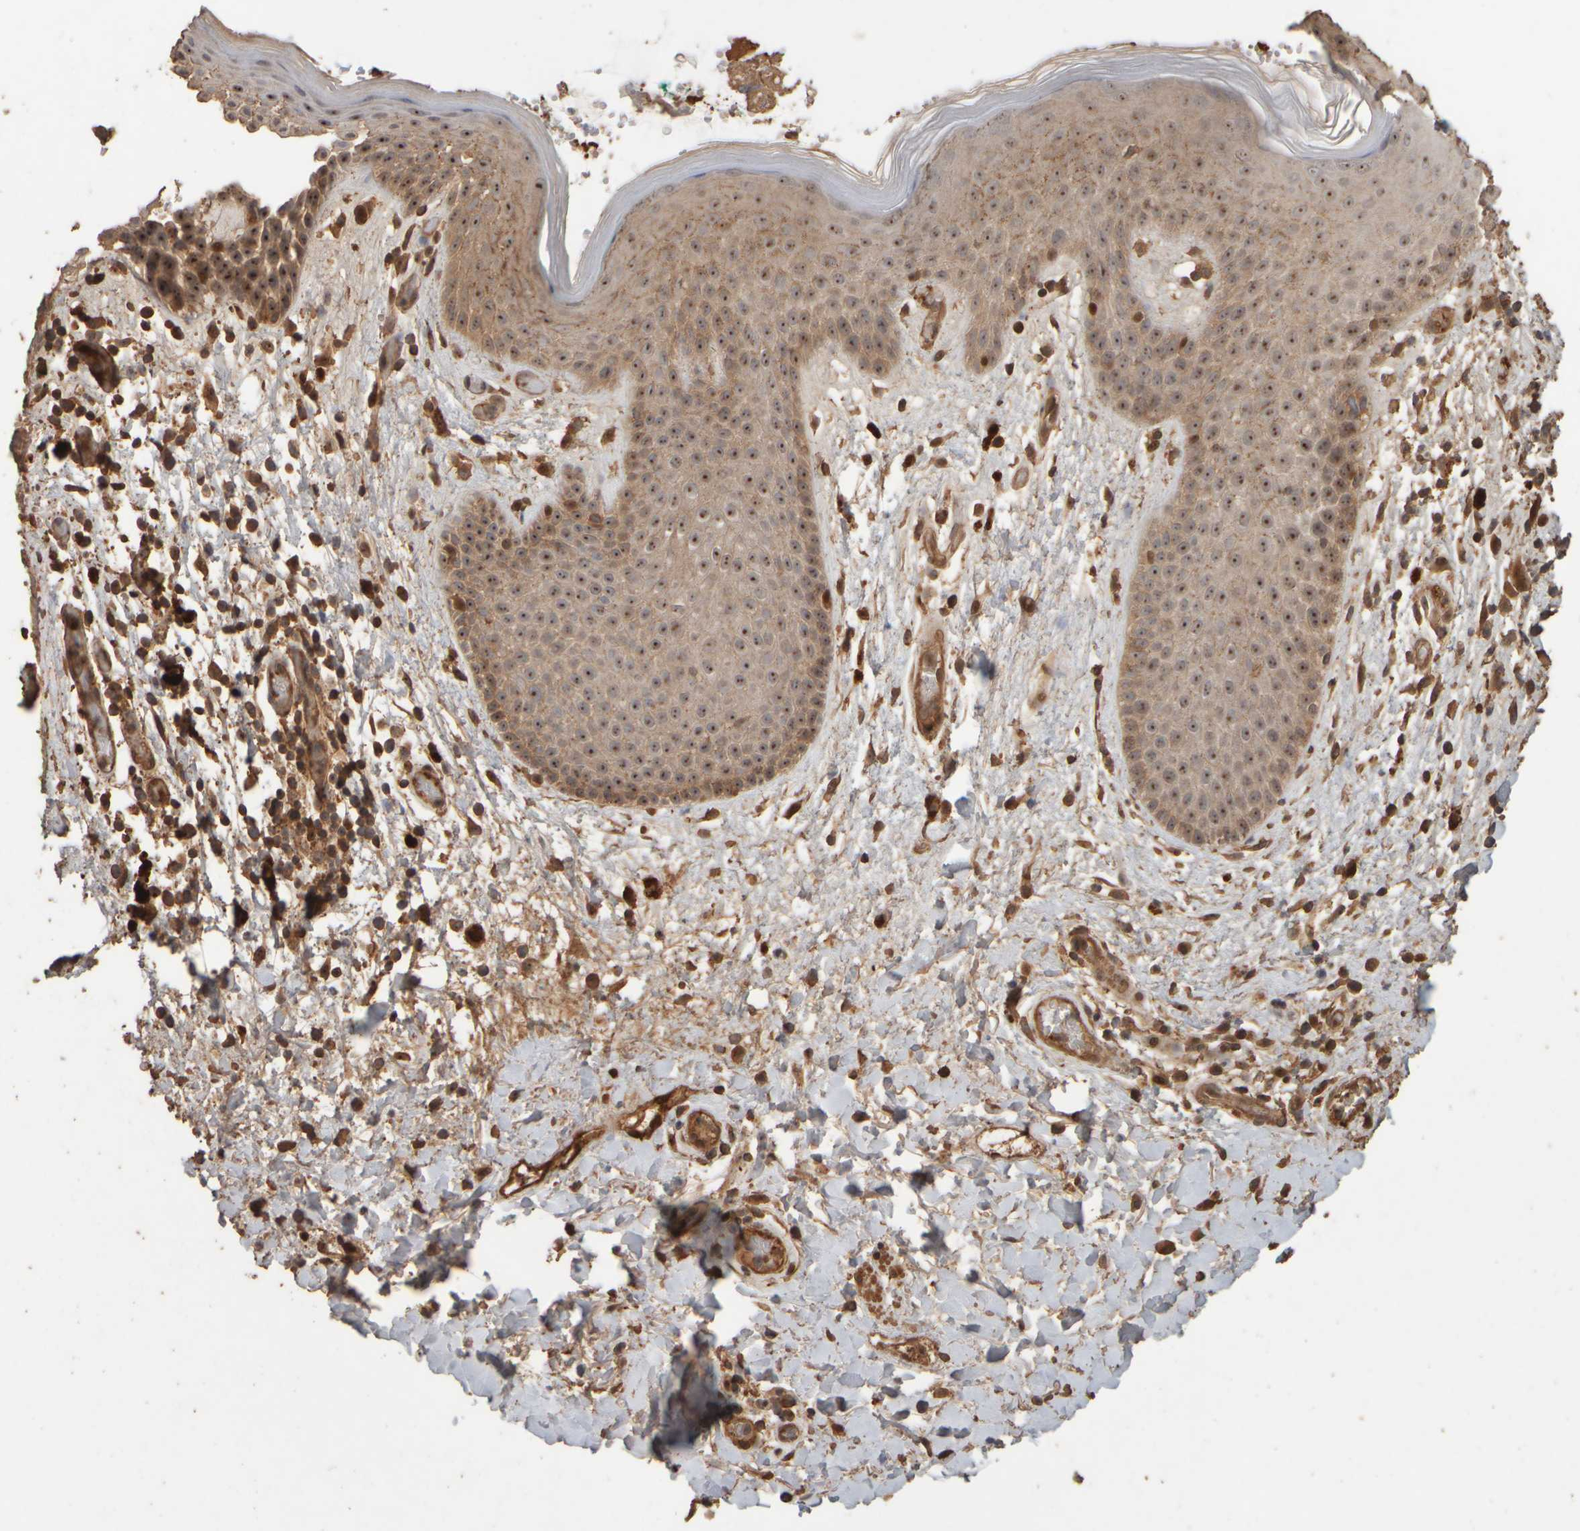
{"staining": {"intensity": "moderate", "quantity": ">75%", "location": "cytoplasmic/membranous,nuclear"}, "tissue": "skin", "cell_type": "Epidermal cells", "image_type": "normal", "snomed": [{"axis": "morphology", "description": "Normal tissue, NOS"}, {"axis": "topography", "description": "Anal"}], "caption": "Brown immunohistochemical staining in unremarkable human skin exhibits moderate cytoplasmic/membranous,nuclear expression in about >75% of epidermal cells. The protein of interest is stained brown, and the nuclei are stained in blue (DAB IHC with brightfield microscopy, high magnification).", "gene": "SPHK1", "patient": {"sex": "male", "age": 74}}